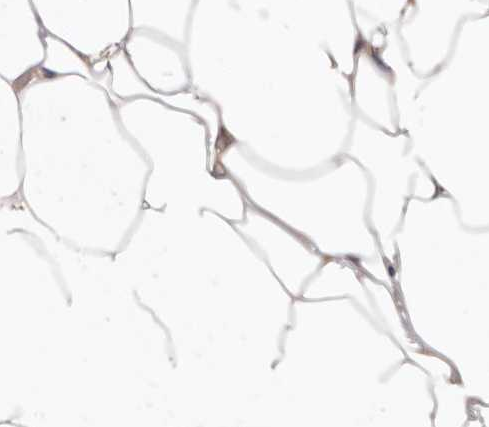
{"staining": {"intensity": "negative", "quantity": "none", "location": "none"}, "tissue": "adipose tissue", "cell_type": "Adipocytes", "image_type": "normal", "snomed": [{"axis": "morphology", "description": "Normal tissue, NOS"}, {"axis": "topography", "description": "Breast"}], "caption": "Adipocytes are negative for brown protein staining in benign adipose tissue. (DAB (3,3'-diaminobenzidine) immunohistochemistry (IHC) visualized using brightfield microscopy, high magnification).", "gene": "STK16", "patient": {"sex": "female", "age": 23}}